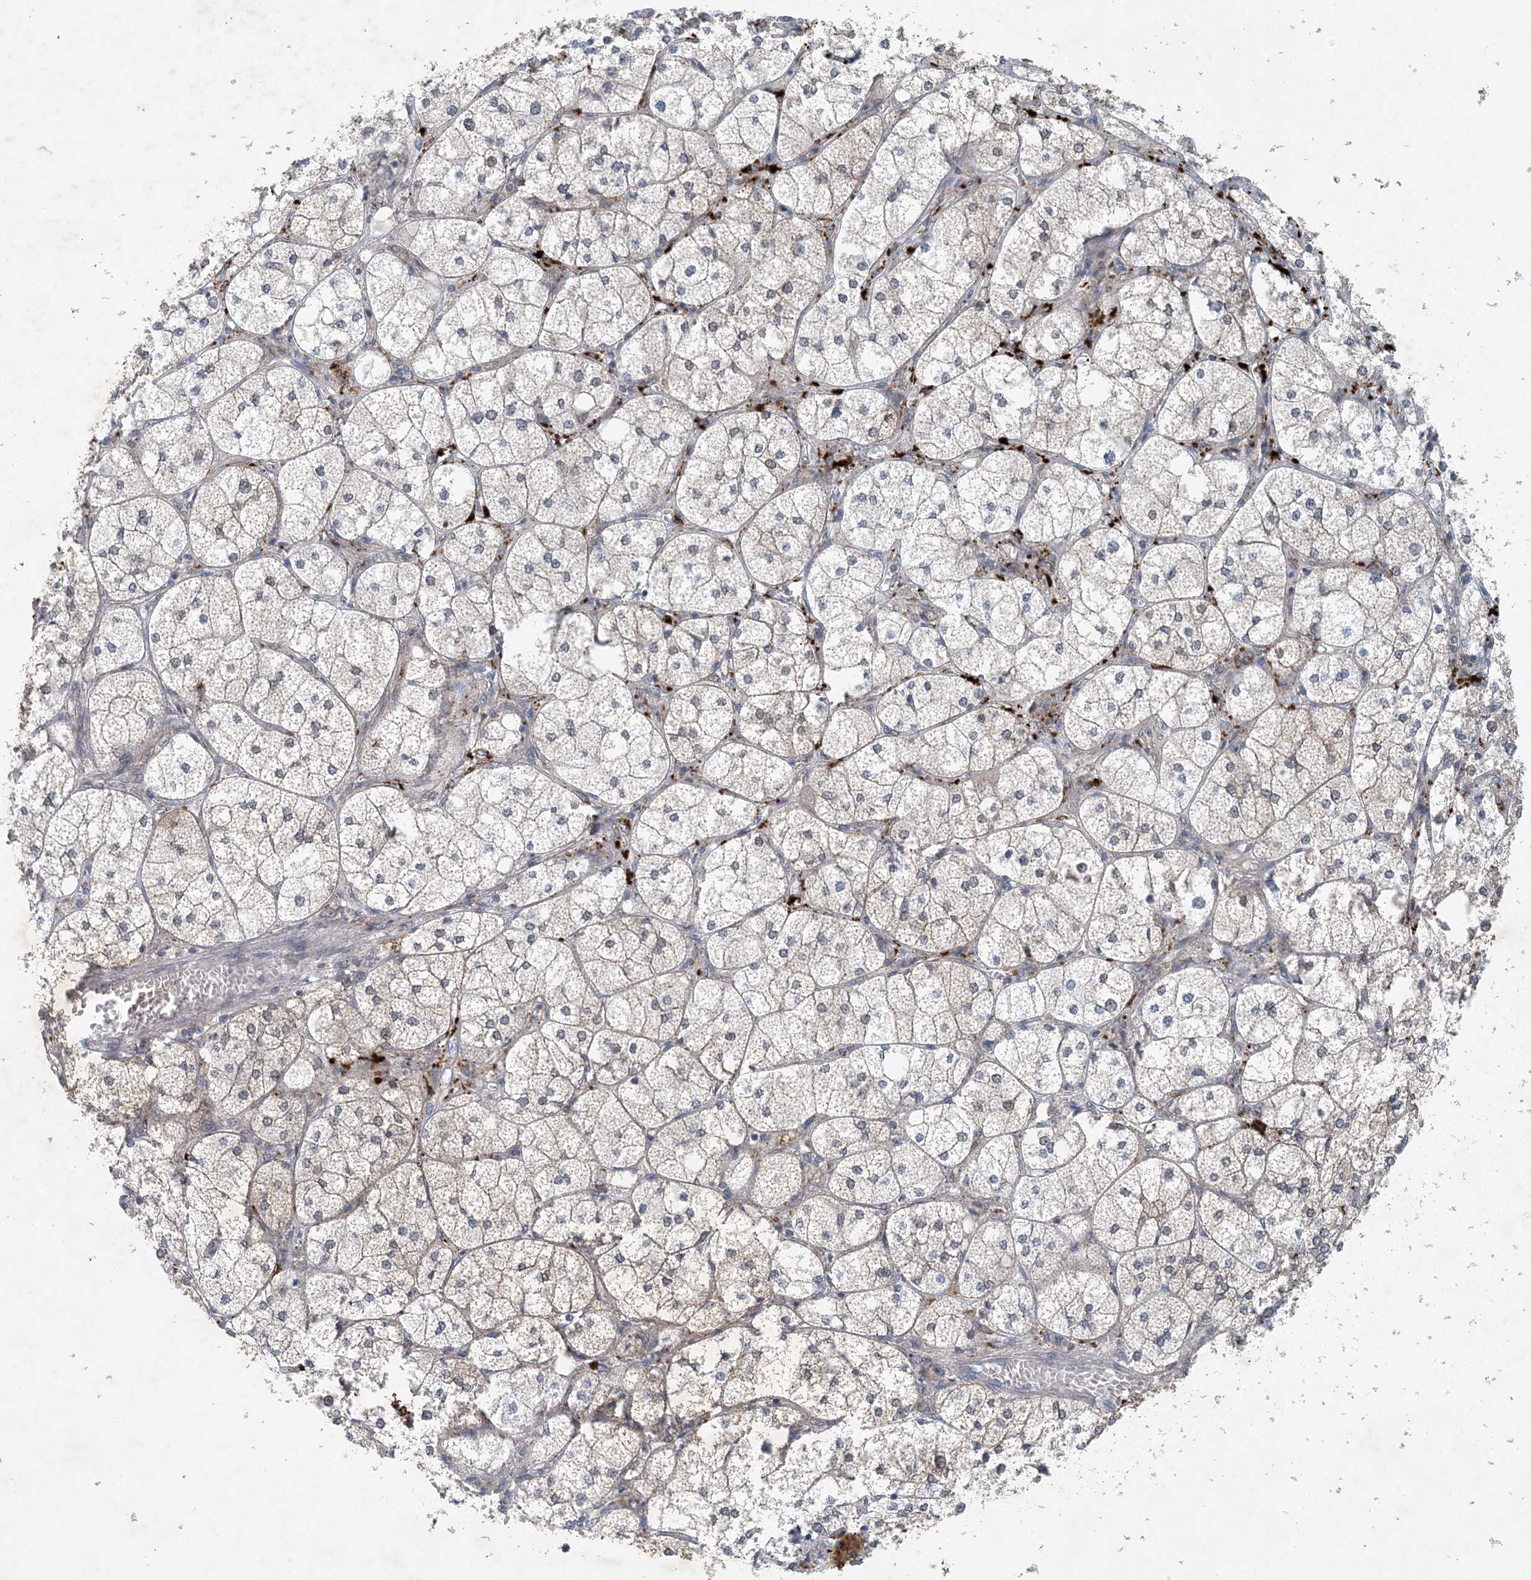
{"staining": {"intensity": "moderate", "quantity": "25%-75%", "location": "cytoplasmic/membranous"}, "tissue": "adrenal gland", "cell_type": "Glandular cells", "image_type": "normal", "snomed": [{"axis": "morphology", "description": "Normal tissue, NOS"}, {"axis": "topography", "description": "Adrenal gland"}], "caption": "Immunohistochemical staining of normal adrenal gland reveals moderate cytoplasmic/membranous protein positivity in approximately 25%-75% of glandular cells. The staining was performed using DAB to visualize the protein expression in brown, while the nuclei were stained in blue with hematoxylin (Magnification: 20x).", "gene": "HIKESHI", "patient": {"sex": "female", "age": 61}}